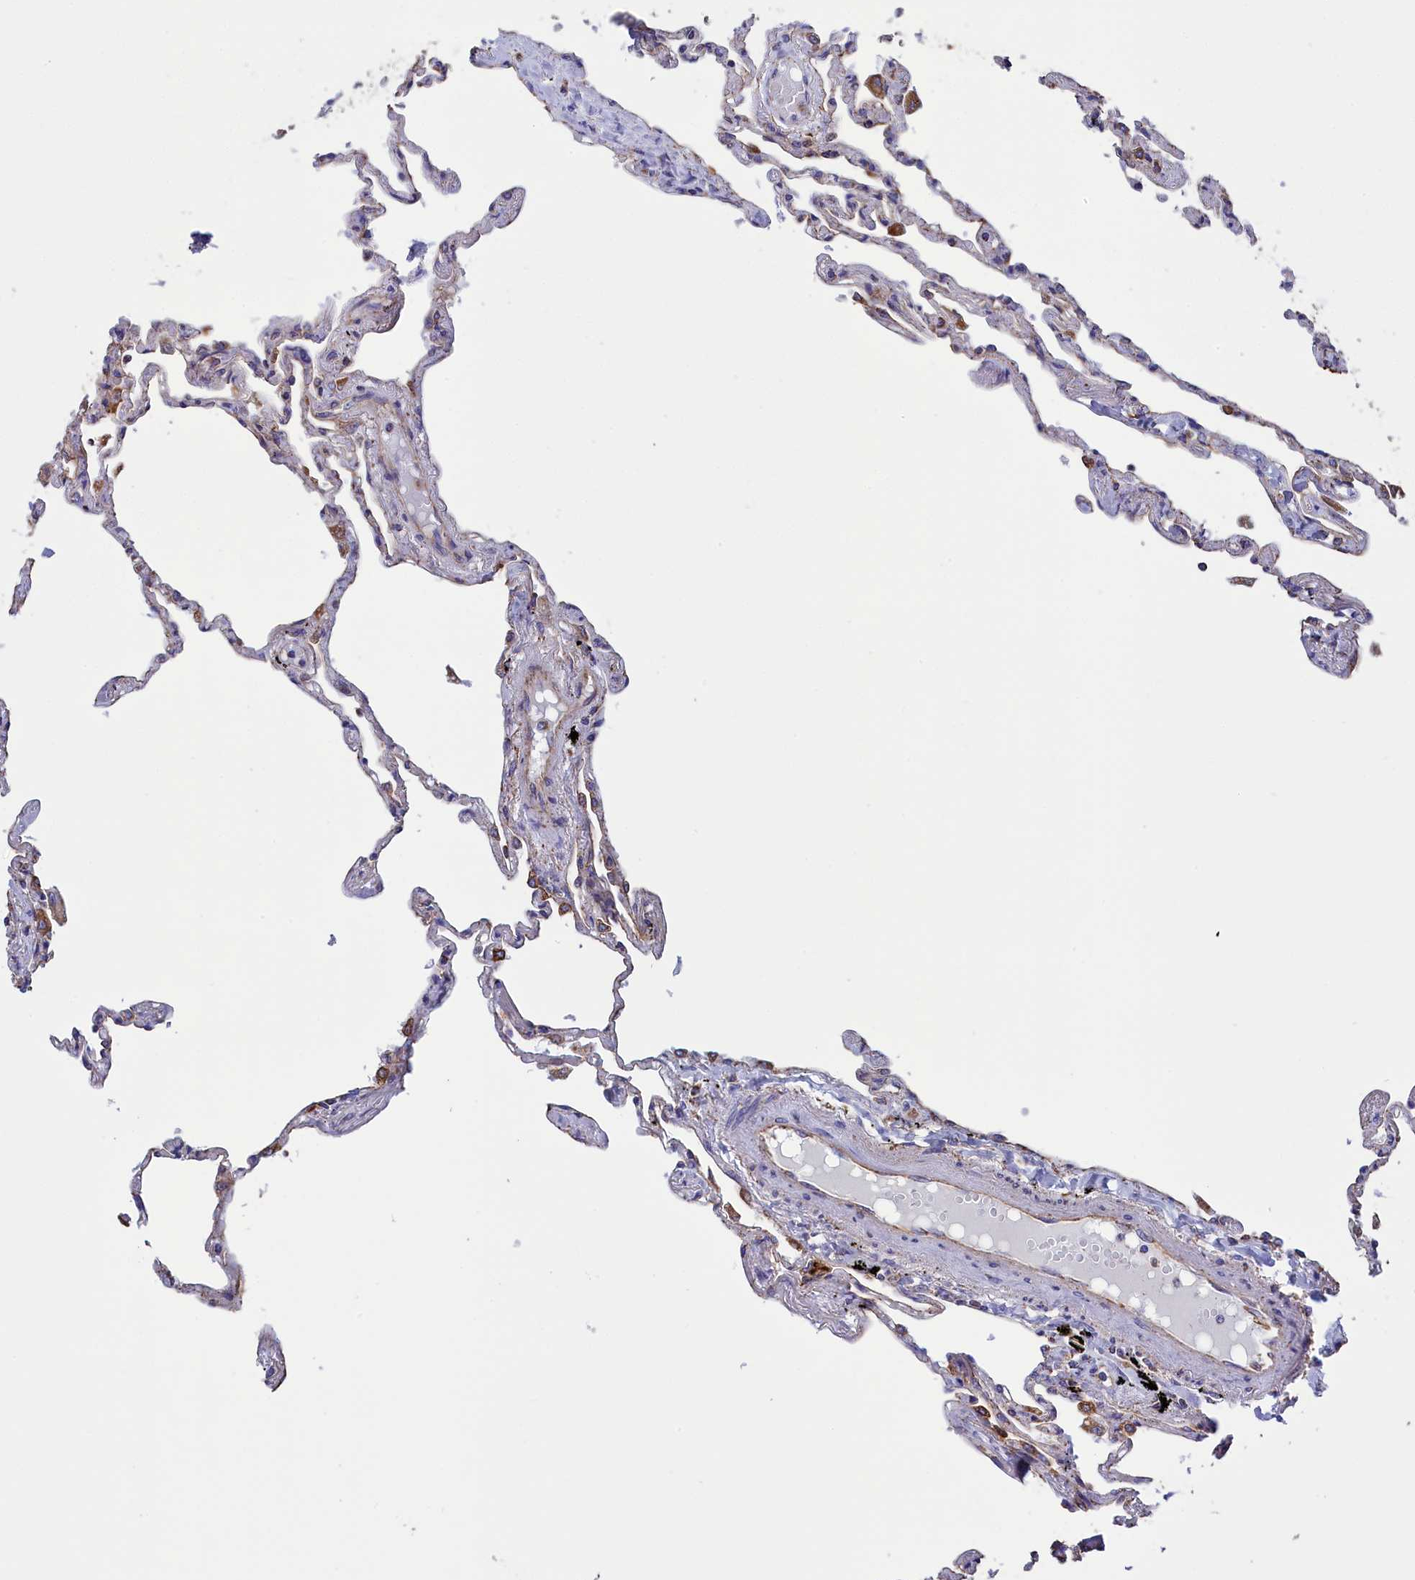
{"staining": {"intensity": "strong", "quantity": "<25%", "location": "cytoplasmic/membranous"}, "tissue": "lung", "cell_type": "Alveolar cells", "image_type": "normal", "snomed": [{"axis": "morphology", "description": "Normal tissue, NOS"}, {"axis": "topography", "description": "Lung"}], "caption": "Lung stained with immunohistochemistry (IHC) reveals strong cytoplasmic/membranous positivity in about <25% of alveolar cells.", "gene": "GATB", "patient": {"sex": "female", "age": 67}}